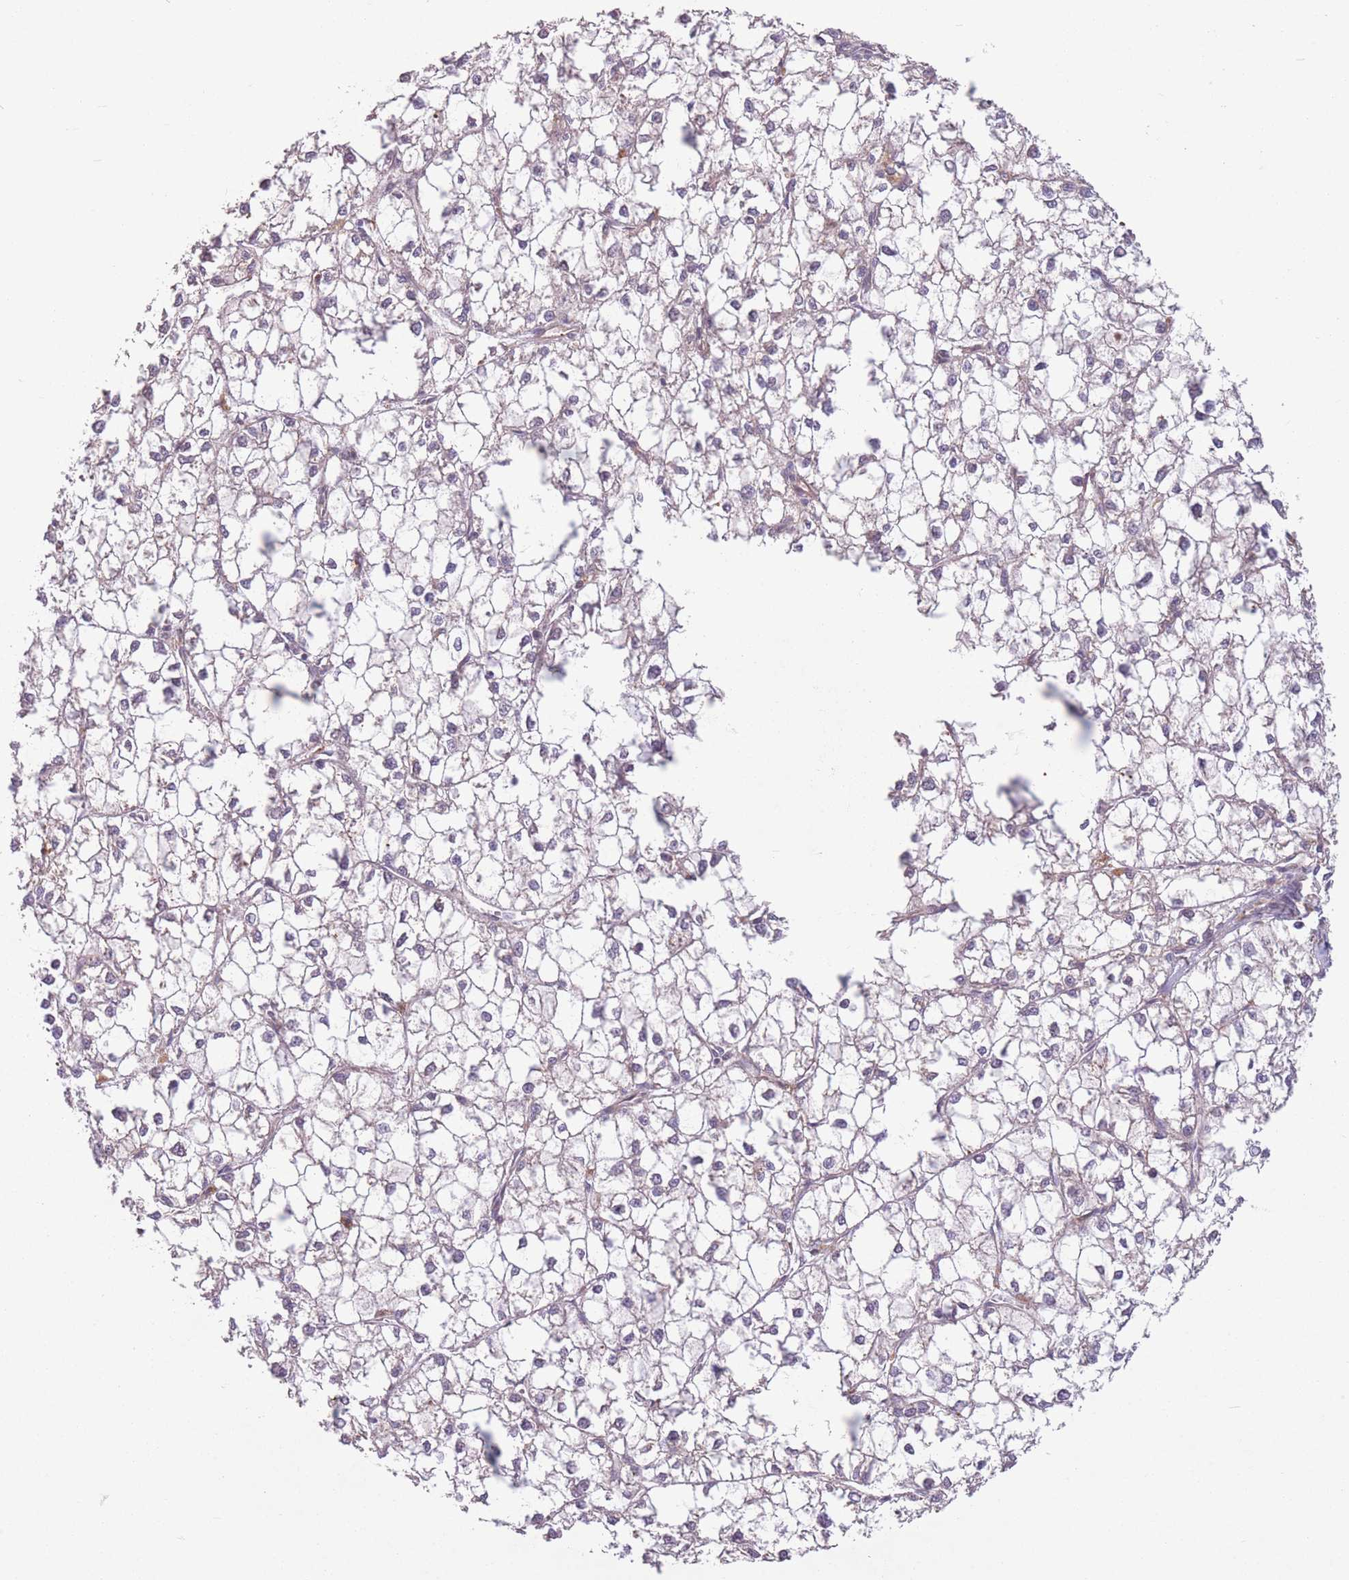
{"staining": {"intensity": "negative", "quantity": "none", "location": "none"}, "tissue": "liver cancer", "cell_type": "Tumor cells", "image_type": "cancer", "snomed": [{"axis": "morphology", "description": "Carcinoma, Hepatocellular, NOS"}, {"axis": "topography", "description": "Liver"}], "caption": "High magnification brightfield microscopy of liver cancer (hepatocellular carcinoma) stained with DAB (brown) and counterstained with hematoxylin (blue): tumor cells show no significant positivity.", "gene": "WASHC2A", "patient": {"sex": "female", "age": 43}}